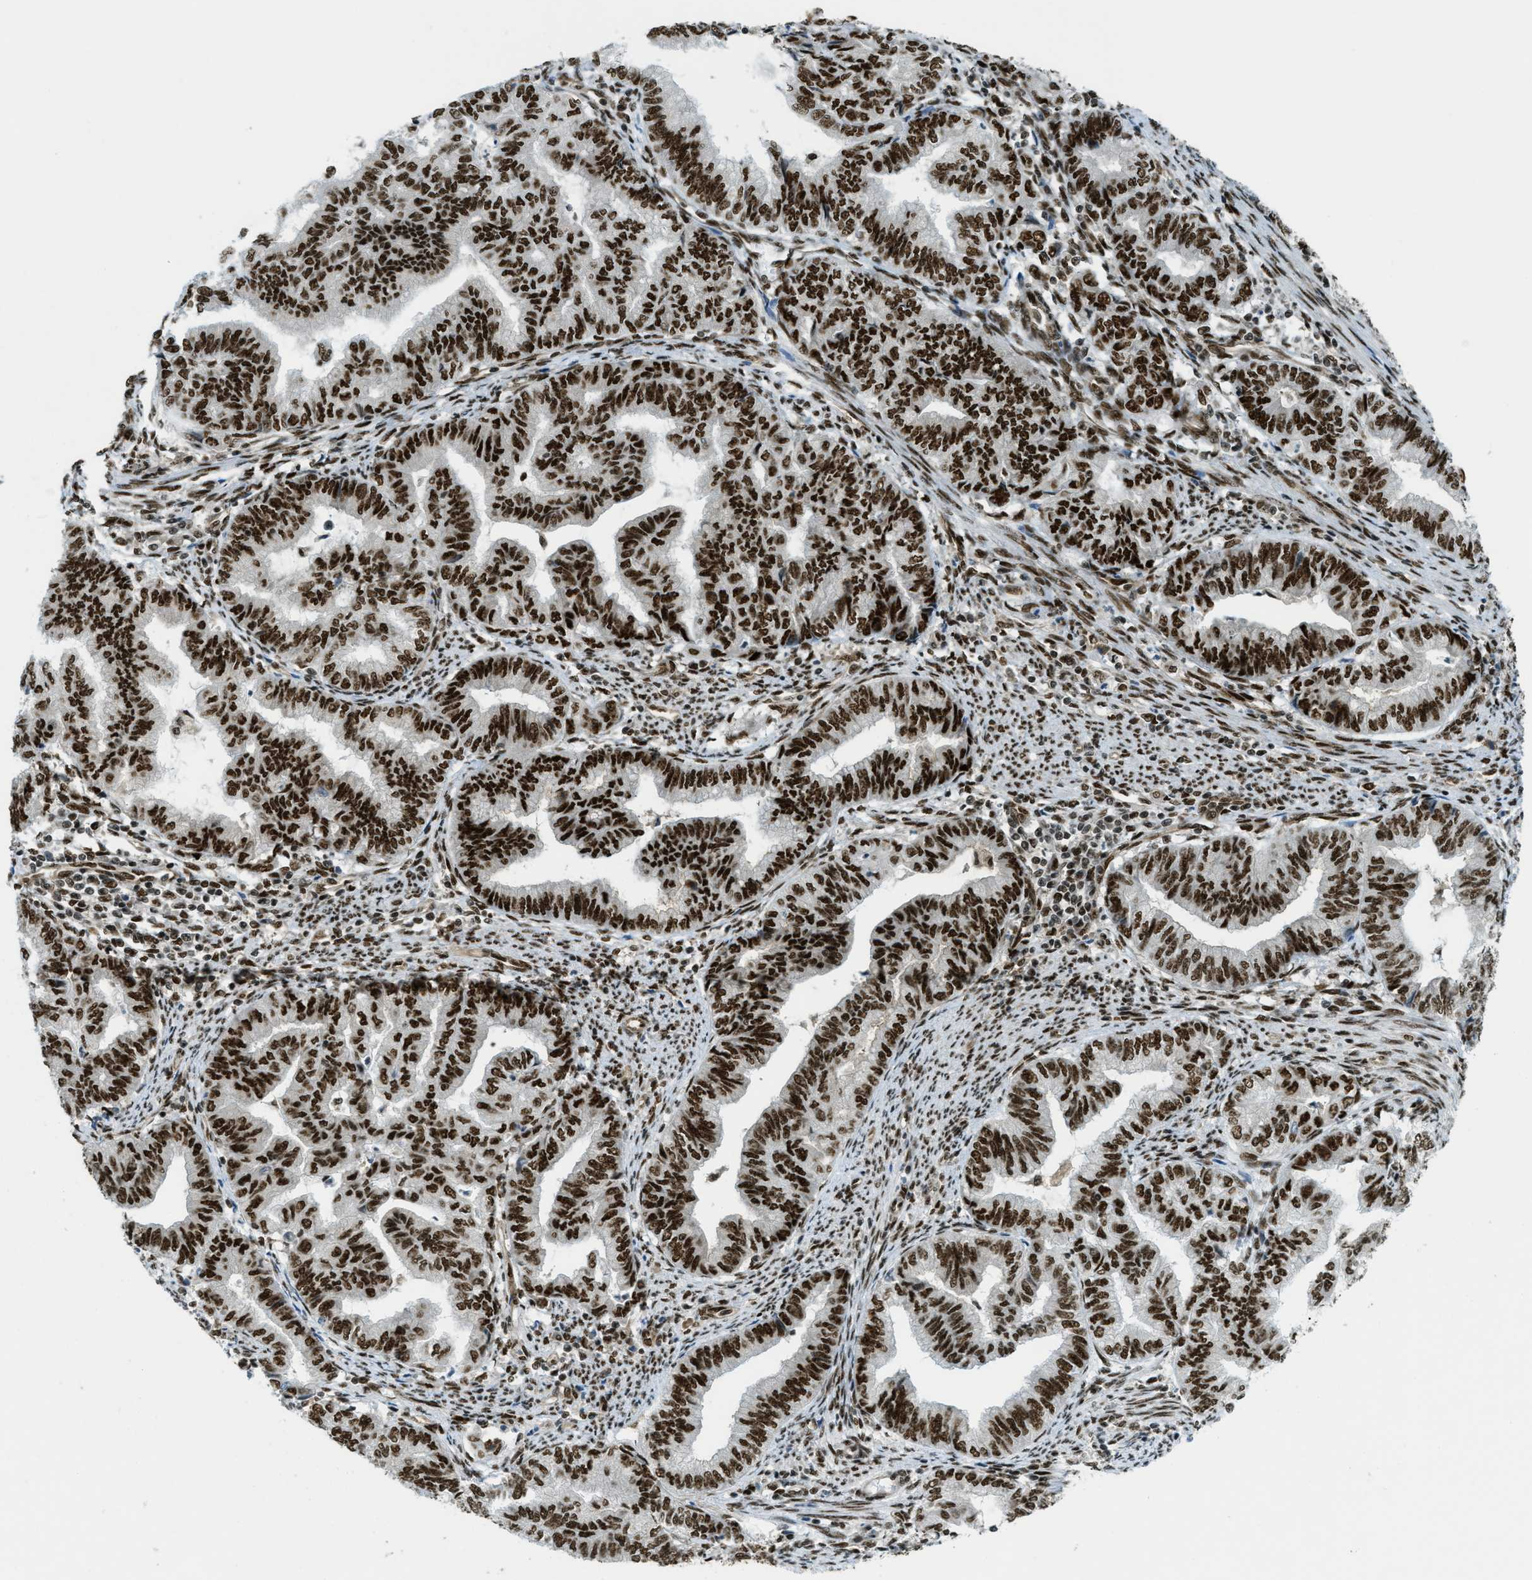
{"staining": {"intensity": "strong", "quantity": ">75%", "location": "nuclear"}, "tissue": "endometrial cancer", "cell_type": "Tumor cells", "image_type": "cancer", "snomed": [{"axis": "morphology", "description": "Adenocarcinoma, NOS"}, {"axis": "topography", "description": "Endometrium"}], "caption": "Protein staining of endometrial cancer tissue shows strong nuclear positivity in about >75% of tumor cells.", "gene": "ZFR", "patient": {"sex": "female", "age": 79}}